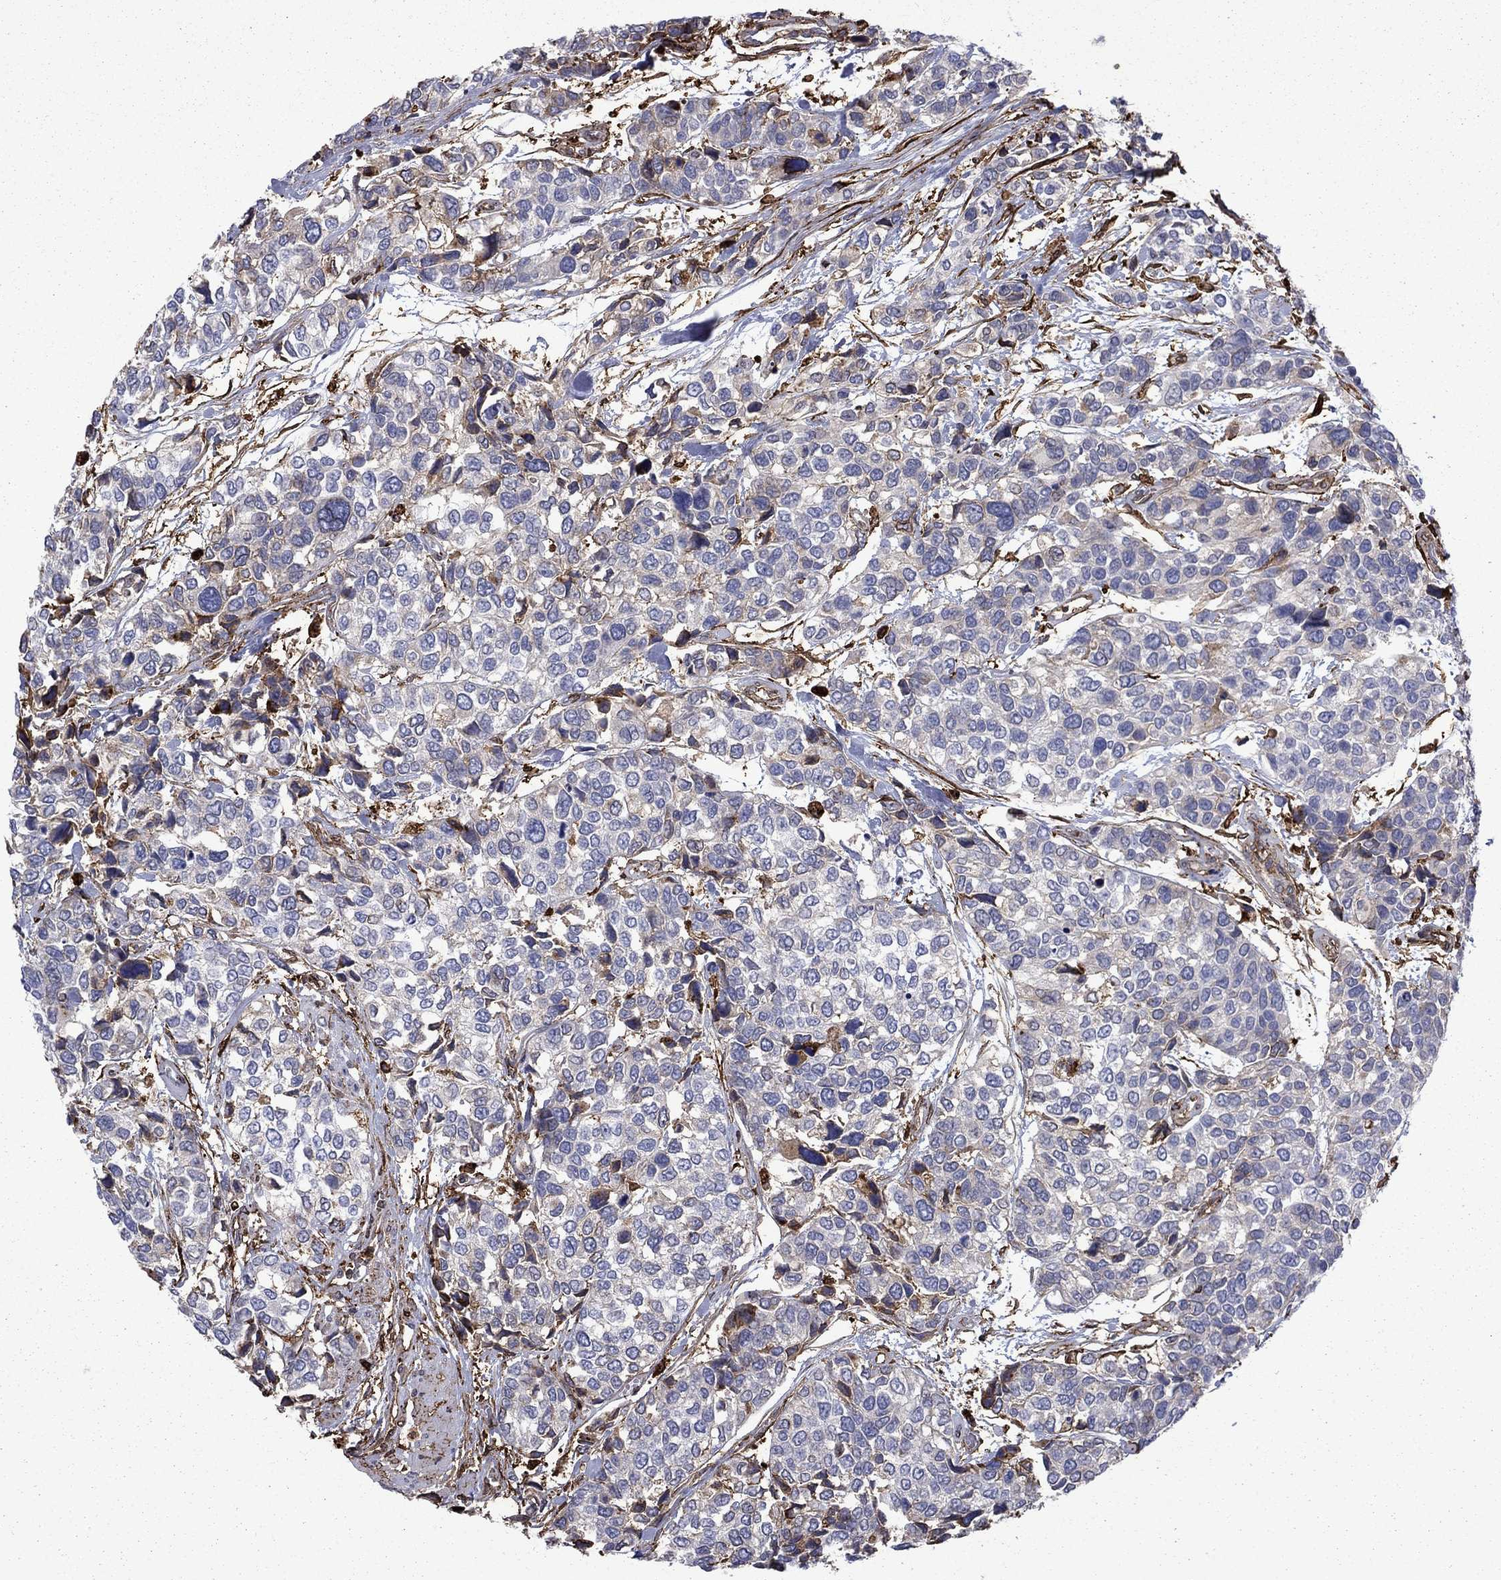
{"staining": {"intensity": "negative", "quantity": "none", "location": "none"}, "tissue": "urothelial cancer", "cell_type": "Tumor cells", "image_type": "cancer", "snomed": [{"axis": "morphology", "description": "Urothelial carcinoma, High grade"}, {"axis": "topography", "description": "Urinary bladder"}], "caption": "IHC of human urothelial cancer displays no expression in tumor cells.", "gene": "PLAU", "patient": {"sex": "male", "age": 77}}